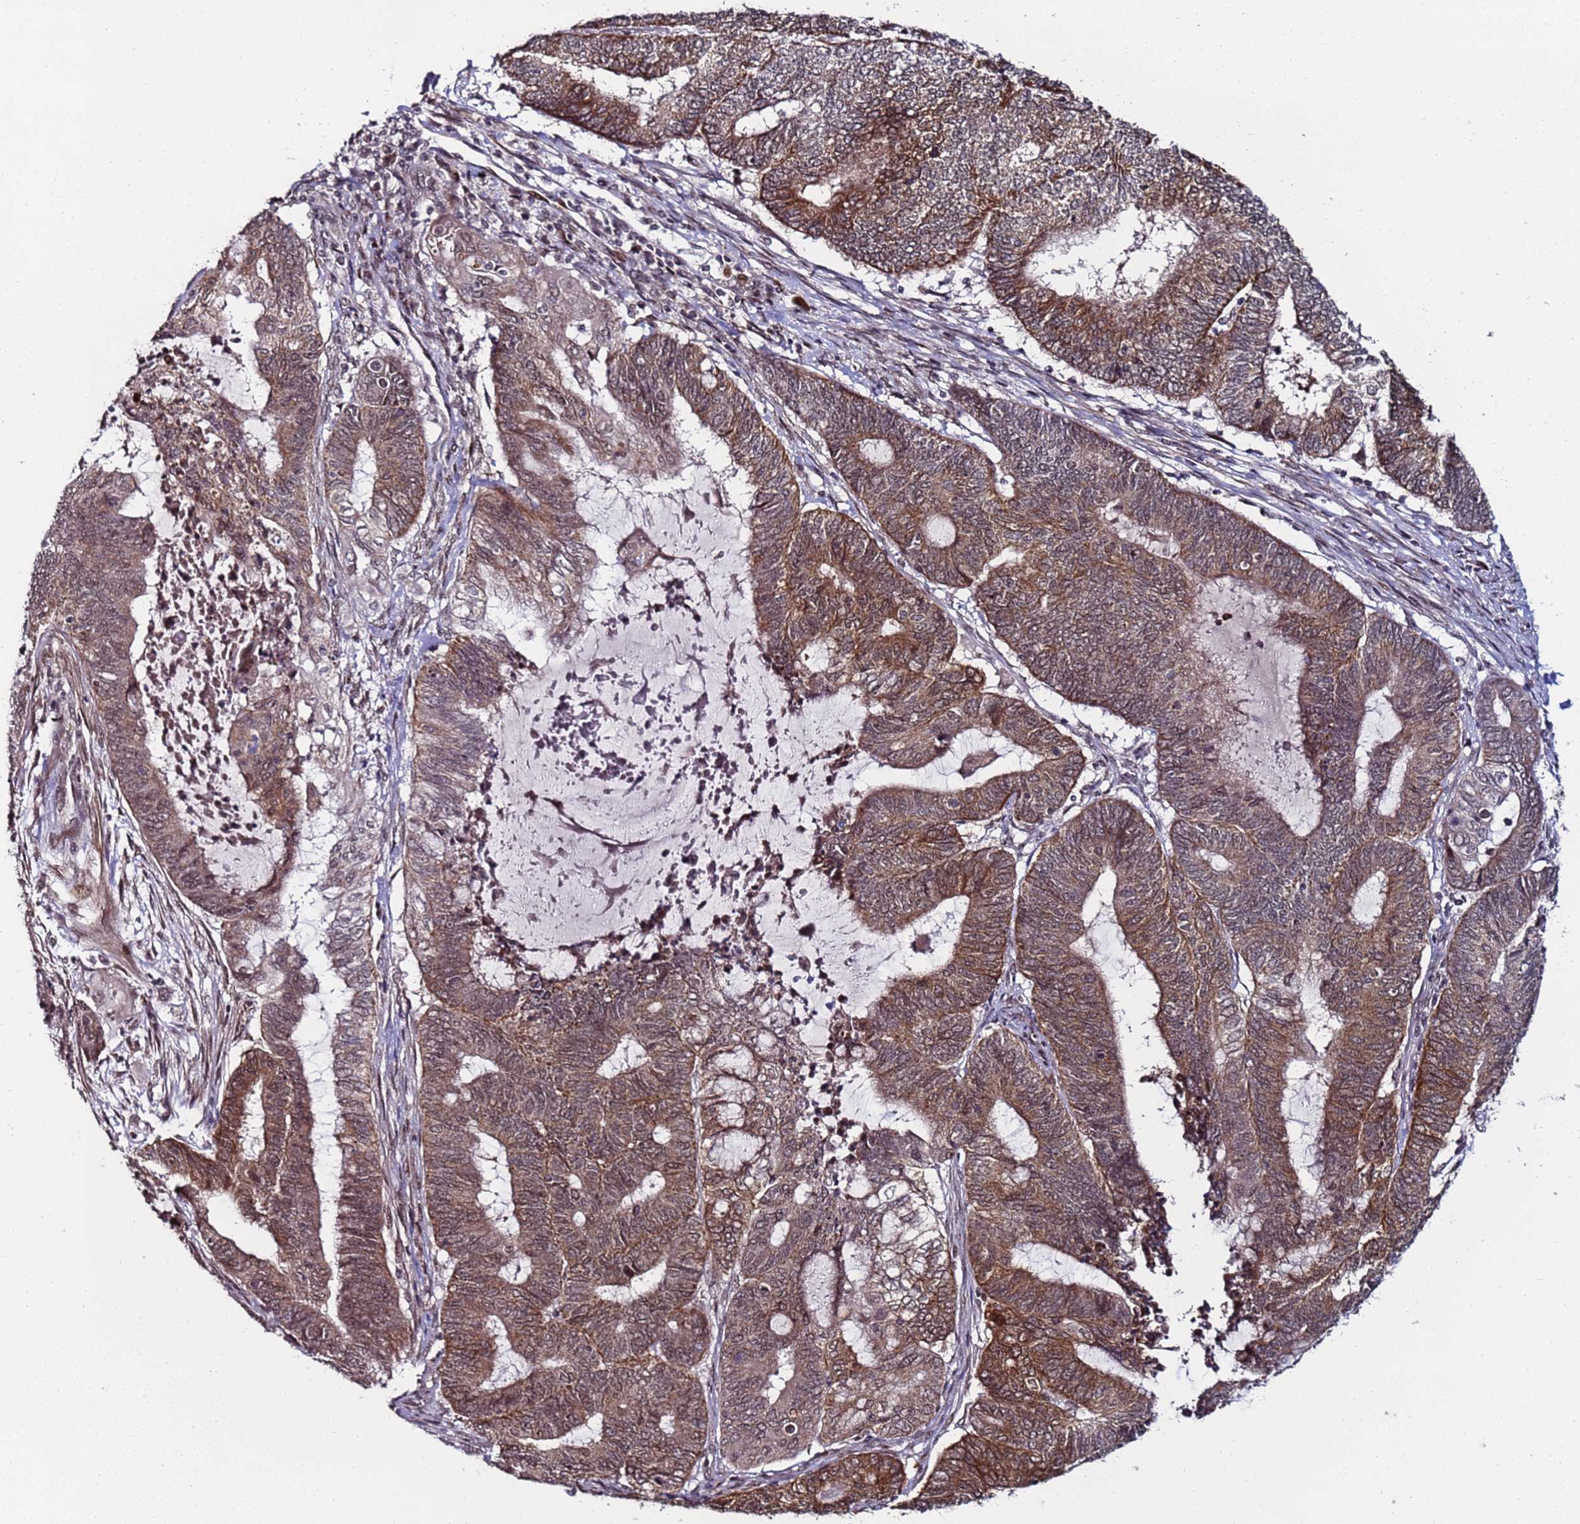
{"staining": {"intensity": "weak", "quantity": "25%-75%", "location": "cytoplasmic/membranous"}, "tissue": "endometrial cancer", "cell_type": "Tumor cells", "image_type": "cancer", "snomed": [{"axis": "morphology", "description": "Adenocarcinoma, NOS"}, {"axis": "topography", "description": "Uterus"}, {"axis": "topography", "description": "Endometrium"}], "caption": "High-power microscopy captured an immunohistochemistry (IHC) photomicrograph of endometrial cancer, revealing weak cytoplasmic/membranous staining in about 25%-75% of tumor cells. (Brightfield microscopy of DAB IHC at high magnification).", "gene": "PPM1H", "patient": {"sex": "female", "age": 70}}